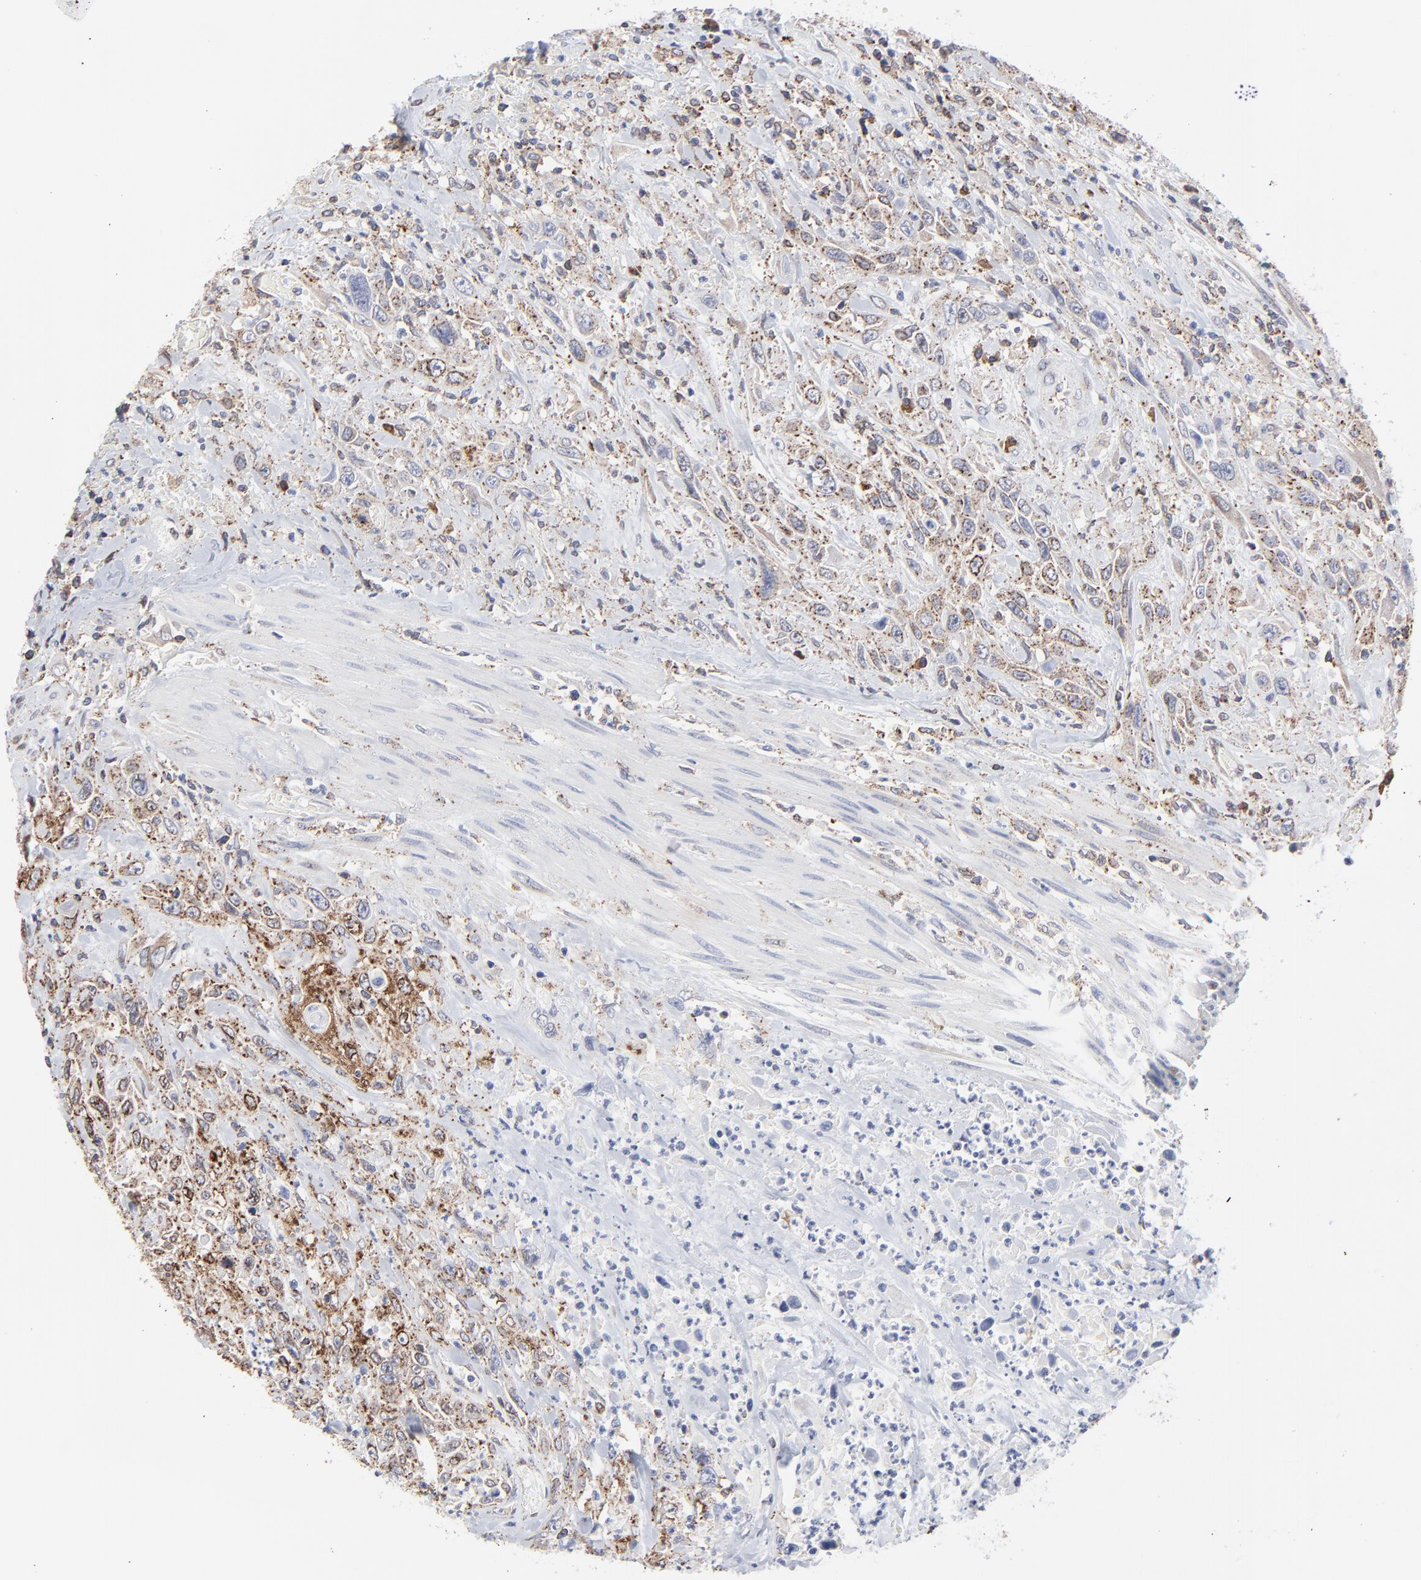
{"staining": {"intensity": "moderate", "quantity": ">75%", "location": "cytoplasmic/membranous"}, "tissue": "urothelial cancer", "cell_type": "Tumor cells", "image_type": "cancer", "snomed": [{"axis": "morphology", "description": "Urothelial carcinoma, High grade"}, {"axis": "topography", "description": "Urinary bladder"}], "caption": "A medium amount of moderate cytoplasmic/membranous staining is seen in approximately >75% of tumor cells in urothelial cancer tissue. (IHC, brightfield microscopy, high magnification).", "gene": "TRIM22", "patient": {"sex": "female", "age": 84}}